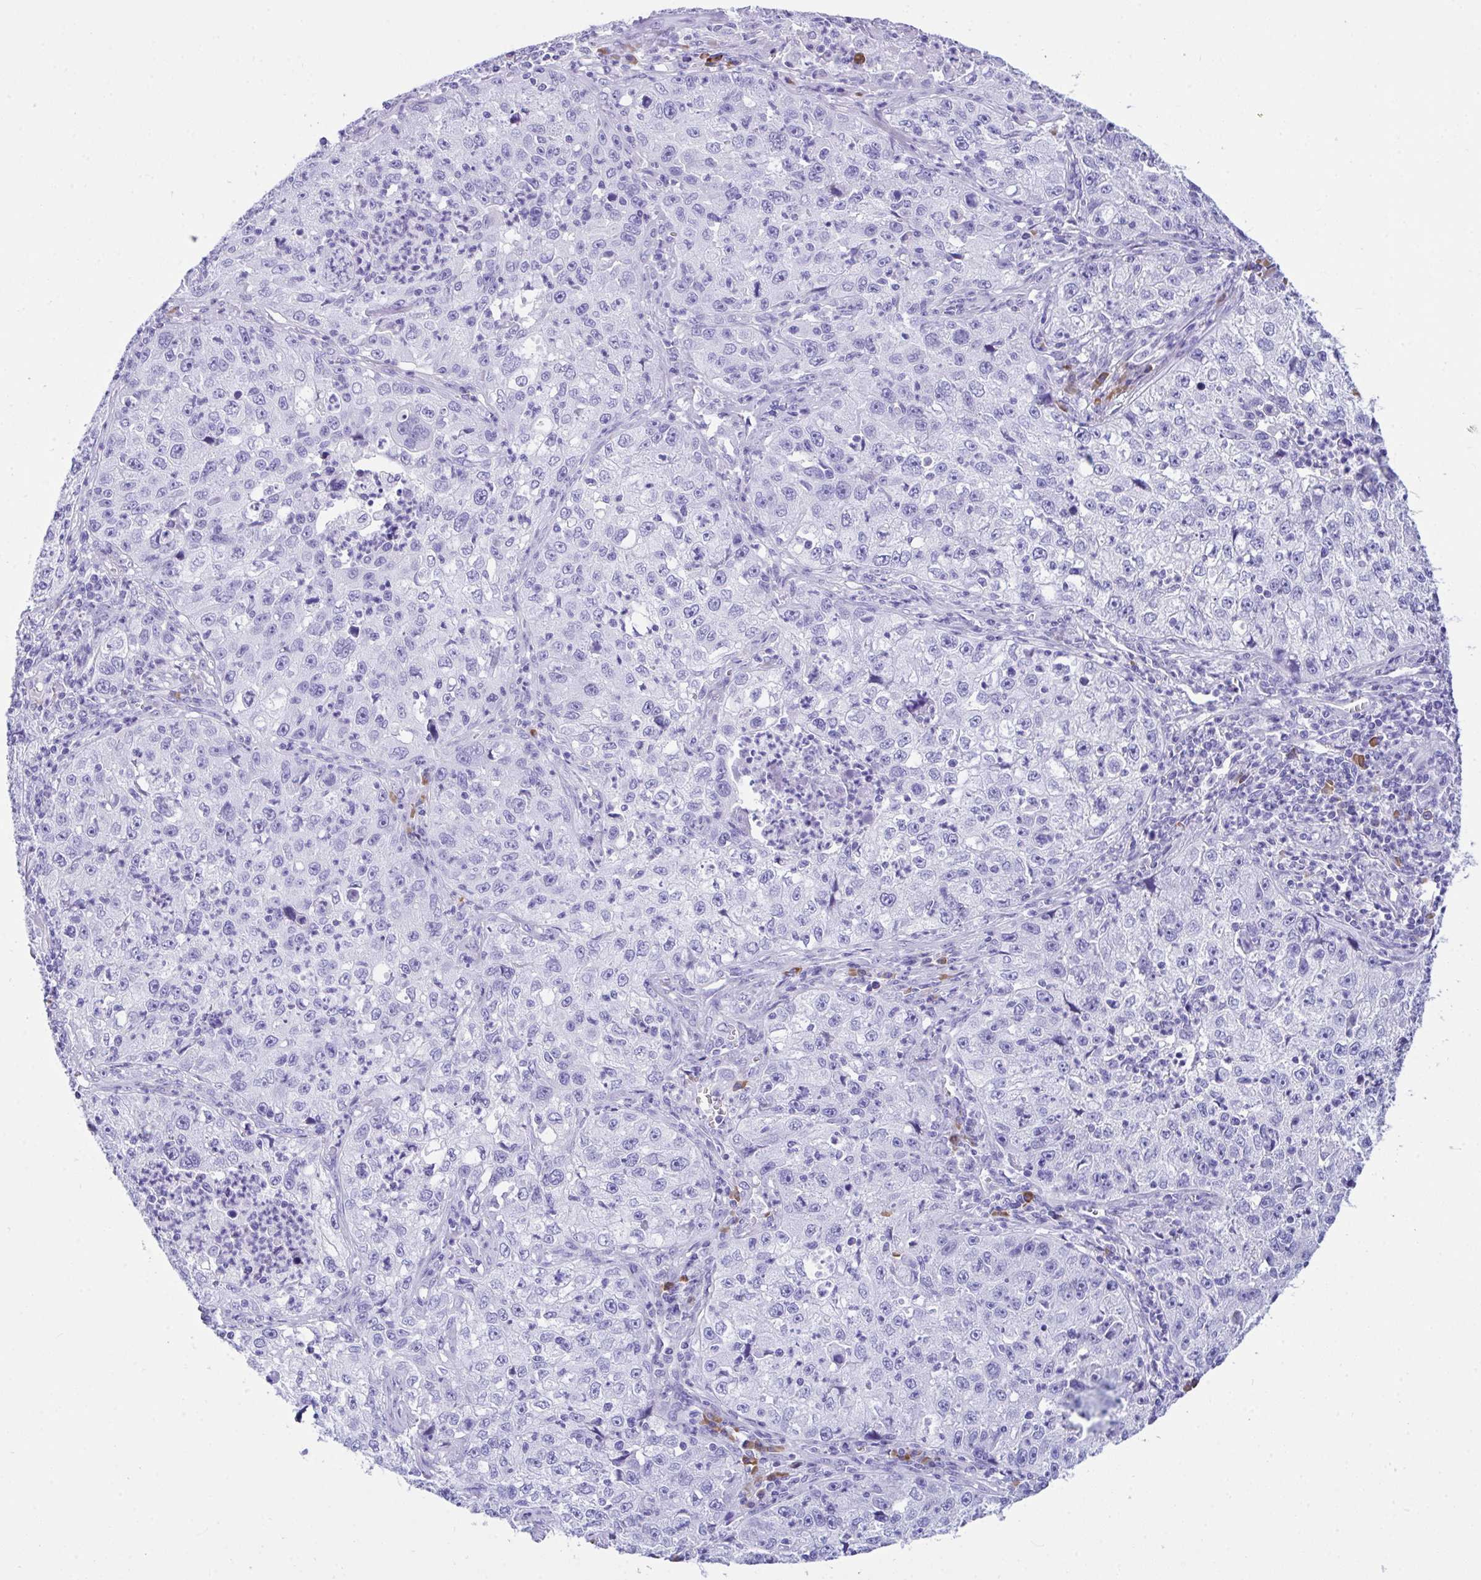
{"staining": {"intensity": "negative", "quantity": "none", "location": "none"}, "tissue": "lung cancer", "cell_type": "Tumor cells", "image_type": "cancer", "snomed": [{"axis": "morphology", "description": "Squamous cell carcinoma, NOS"}, {"axis": "topography", "description": "Lung"}], "caption": "Immunohistochemical staining of human lung cancer reveals no significant positivity in tumor cells. (DAB (3,3'-diaminobenzidine) immunohistochemistry with hematoxylin counter stain).", "gene": "BEST4", "patient": {"sex": "male", "age": 71}}